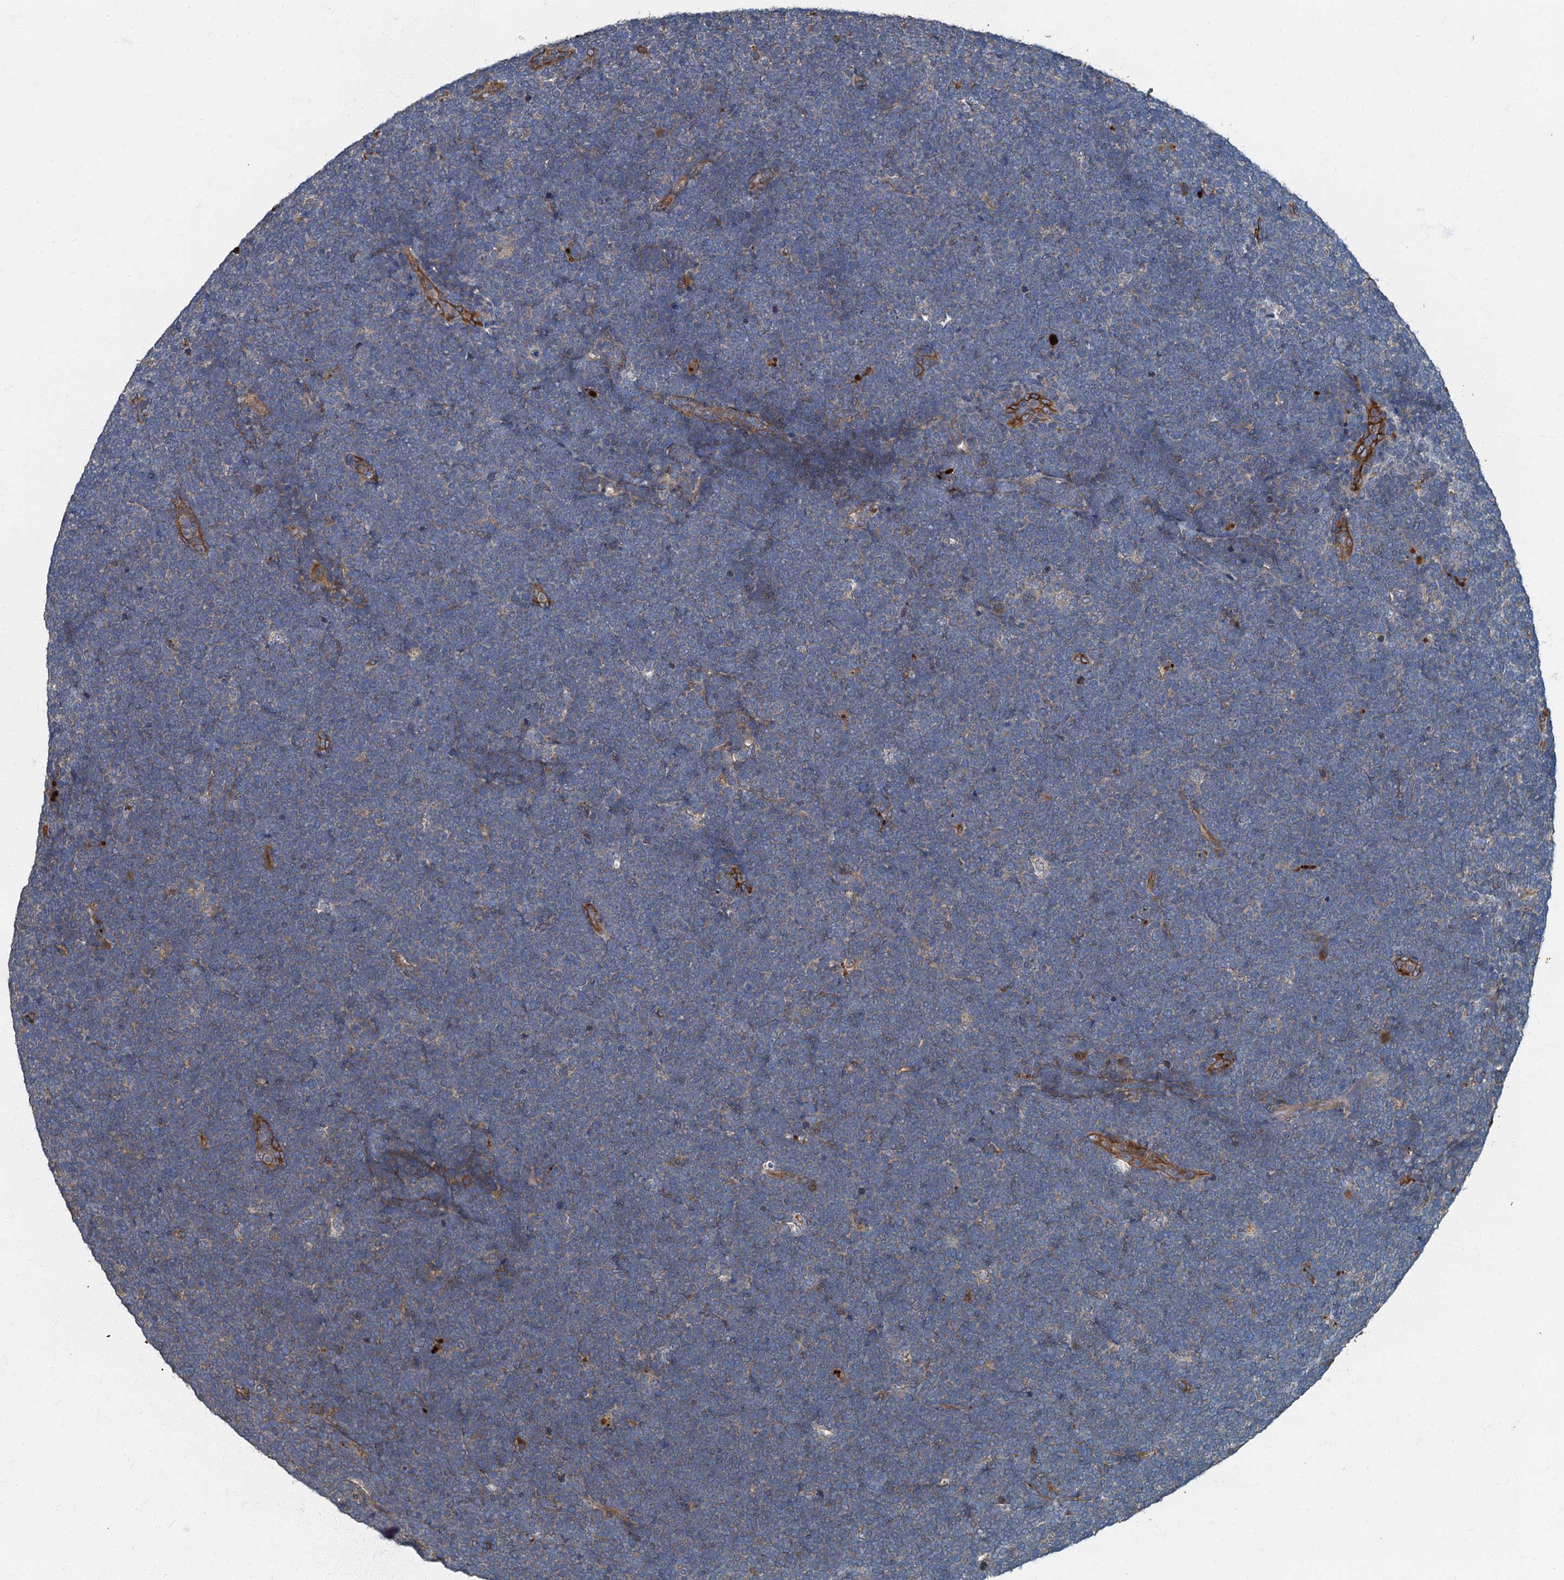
{"staining": {"intensity": "negative", "quantity": "none", "location": "none"}, "tissue": "lymphoma", "cell_type": "Tumor cells", "image_type": "cancer", "snomed": [{"axis": "morphology", "description": "Malignant lymphoma, non-Hodgkin's type, High grade"}, {"axis": "topography", "description": "Lymph node"}], "caption": "Immunohistochemical staining of human lymphoma demonstrates no significant positivity in tumor cells.", "gene": "ARL11", "patient": {"sex": "male", "age": 13}}